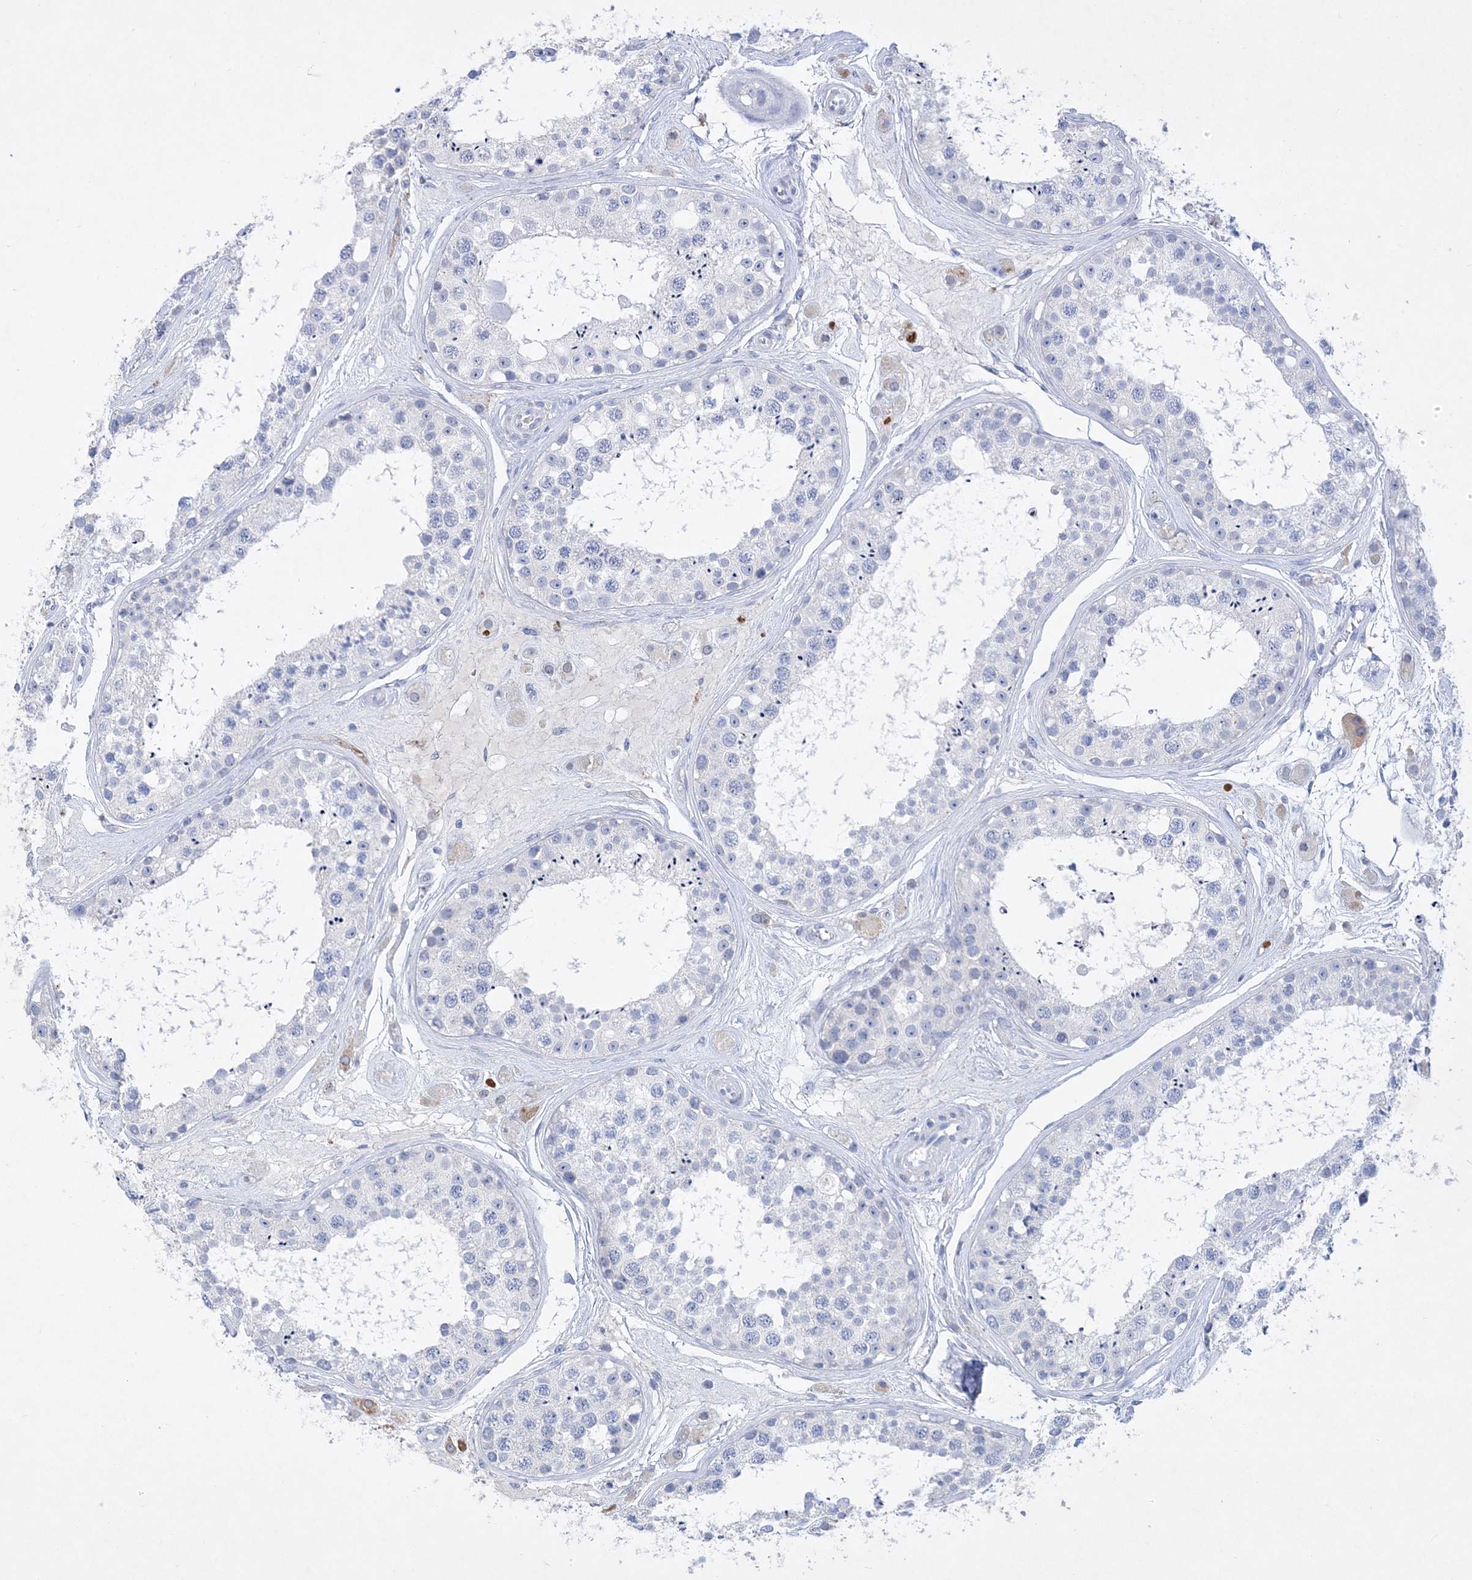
{"staining": {"intensity": "negative", "quantity": "none", "location": "none"}, "tissue": "testis", "cell_type": "Cells in seminiferous ducts", "image_type": "normal", "snomed": [{"axis": "morphology", "description": "Normal tissue, NOS"}, {"axis": "topography", "description": "Testis"}], "caption": "Immunohistochemical staining of normal testis exhibits no significant staining in cells in seminiferous ducts.", "gene": "COPS8", "patient": {"sex": "male", "age": 25}}